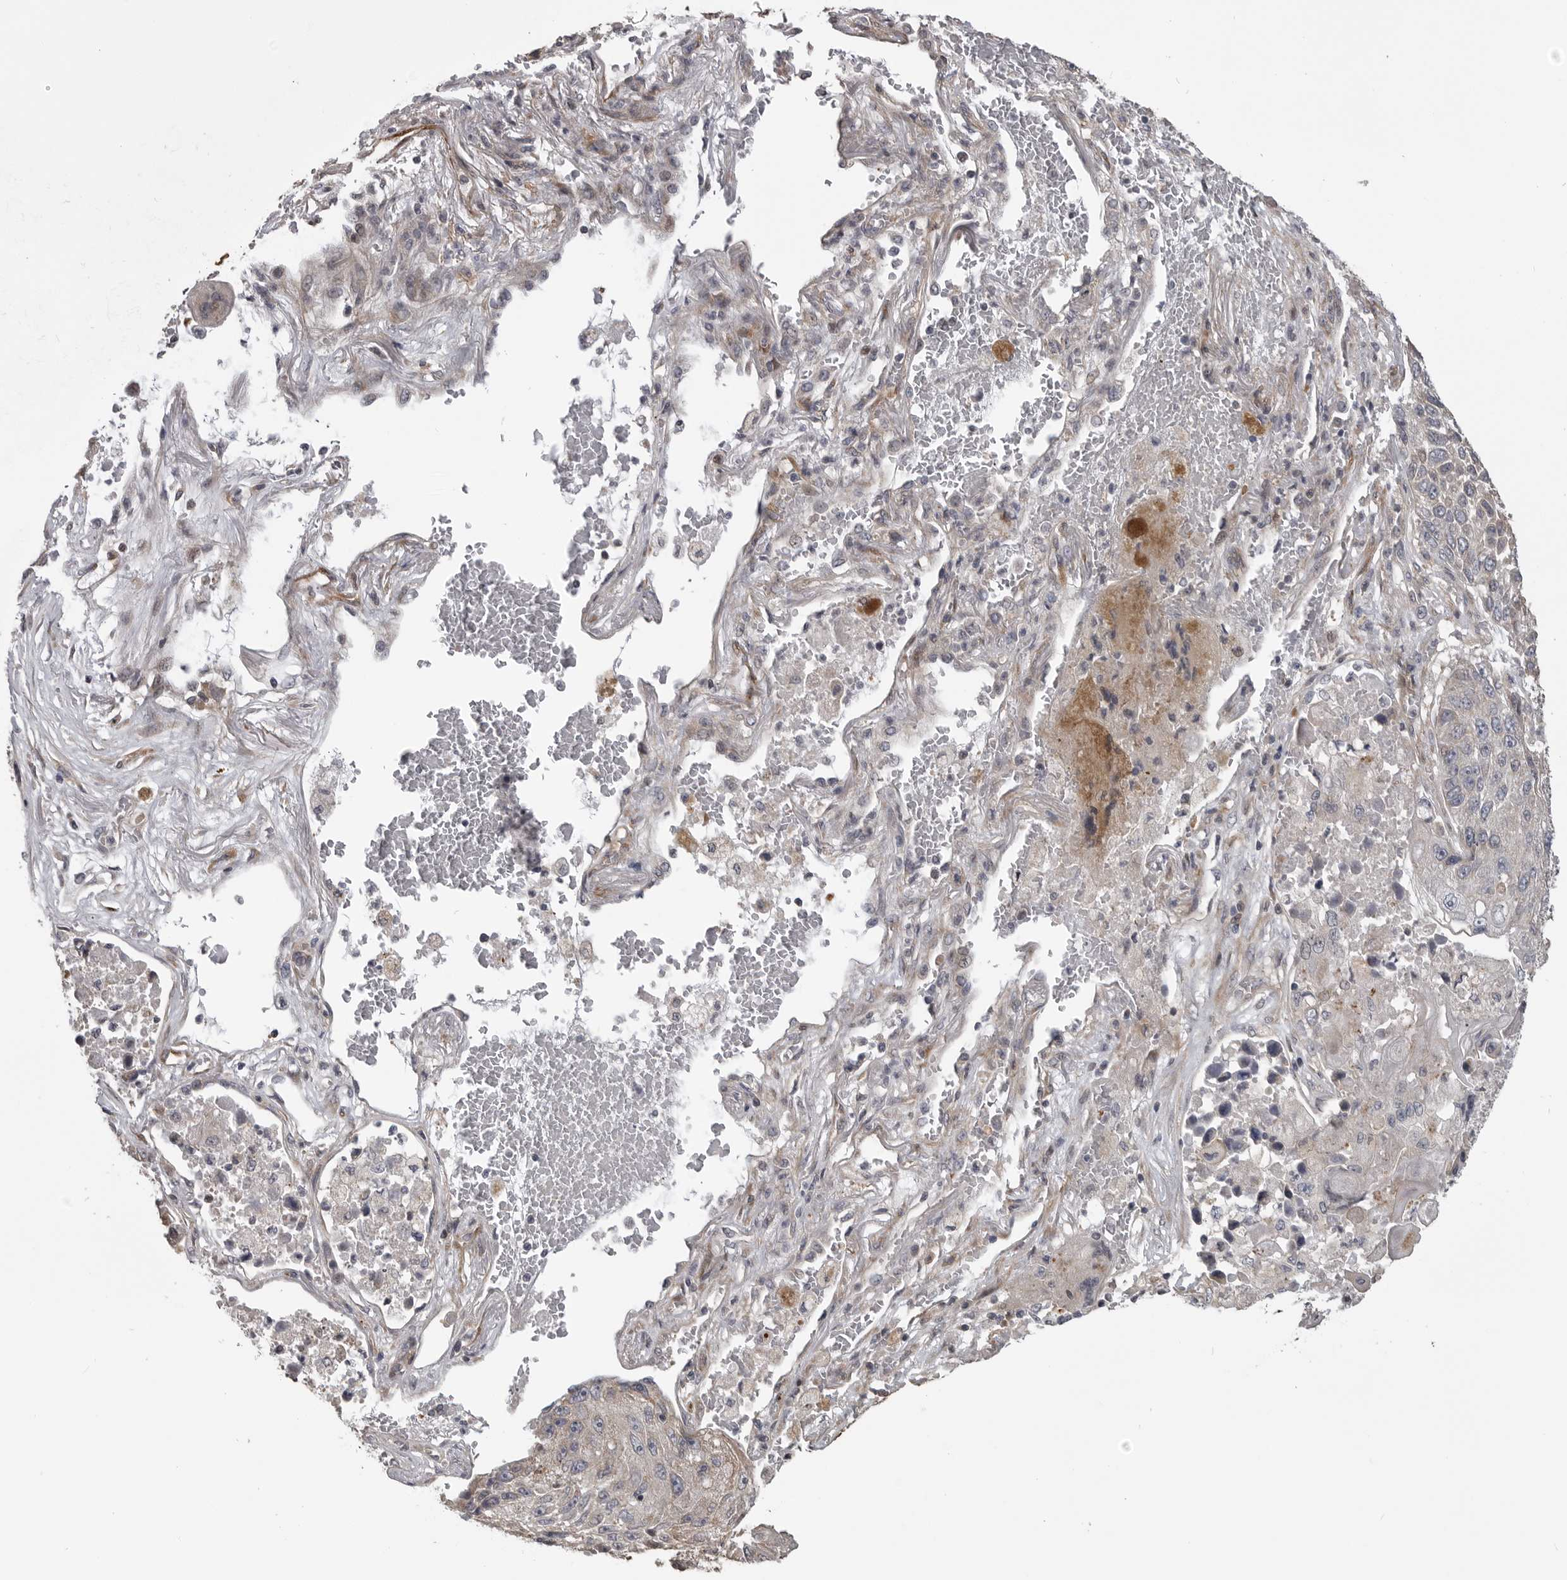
{"staining": {"intensity": "negative", "quantity": "none", "location": "none"}, "tissue": "lung cancer", "cell_type": "Tumor cells", "image_type": "cancer", "snomed": [{"axis": "morphology", "description": "Squamous cell carcinoma, NOS"}, {"axis": "topography", "description": "Lung"}], "caption": "Immunohistochemistry (IHC) micrograph of neoplastic tissue: squamous cell carcinoma (lung) stained with DAB (3,3'-diaminobenzidine) shows no significant protein positivity in tumor cells.", "gene": "ZNRF1", "patient": {"sex": "male", "age": 61}}